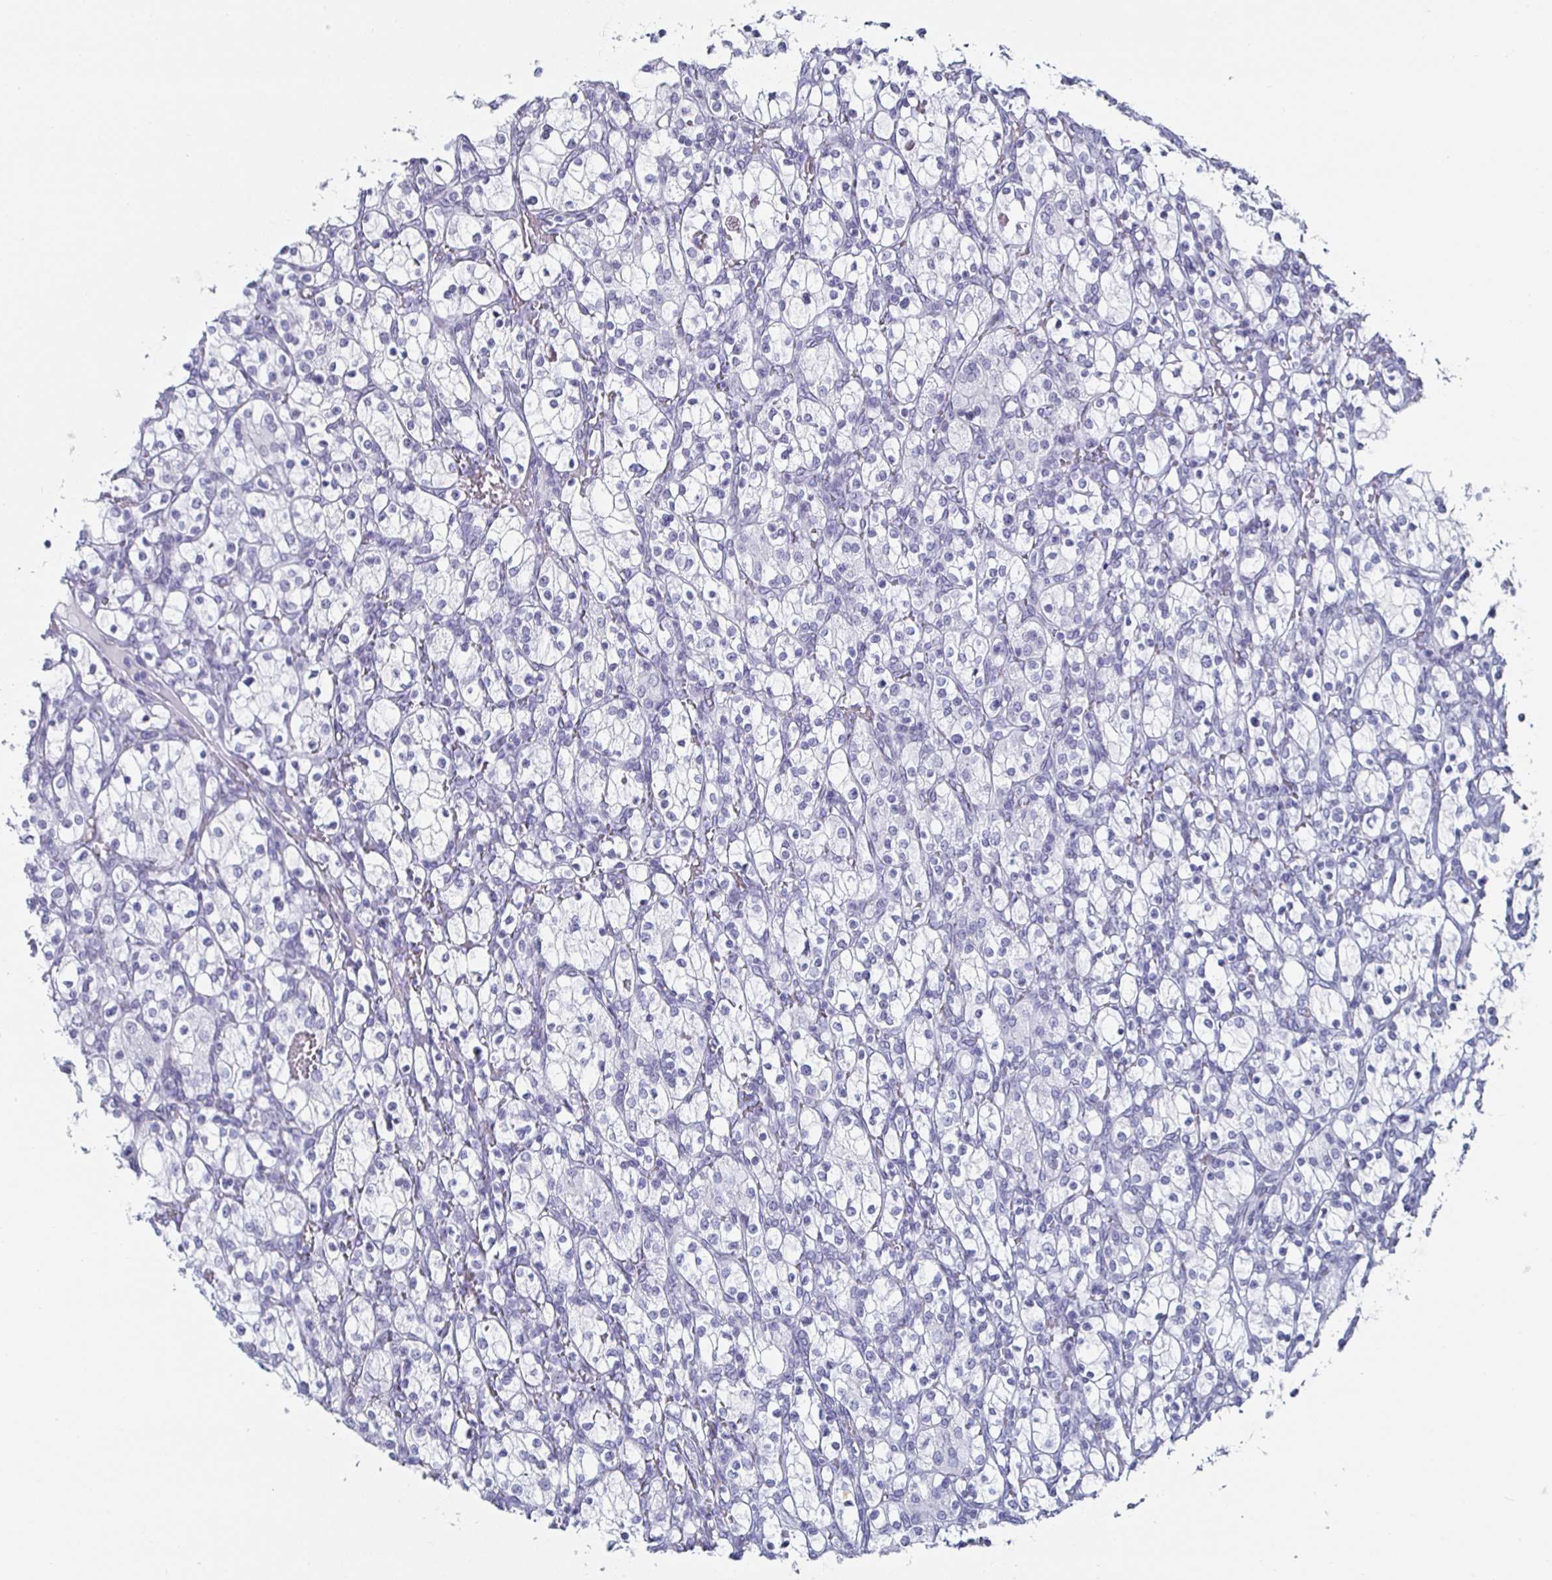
{"staining": {"intensity": "negative", "quantity": "none", "location": "none"}, "tissue": "renal cancer", "cell_type": "Tumor cells", "image_type": "cancer", "snomed": [{"axis": "morphology", "description": "Adenocarcinoma, NOS"}, {"axis": "topography", "description": "Kidney"}], "caption": "DAB immunohistochemical staining of renal adenocarcinoma demonstrates no significant expression in tumor cells. (DAB immunohistochemistry, high magnification).", "gene": "KRT4", "patient": {"sex": "female", "age": 83}}